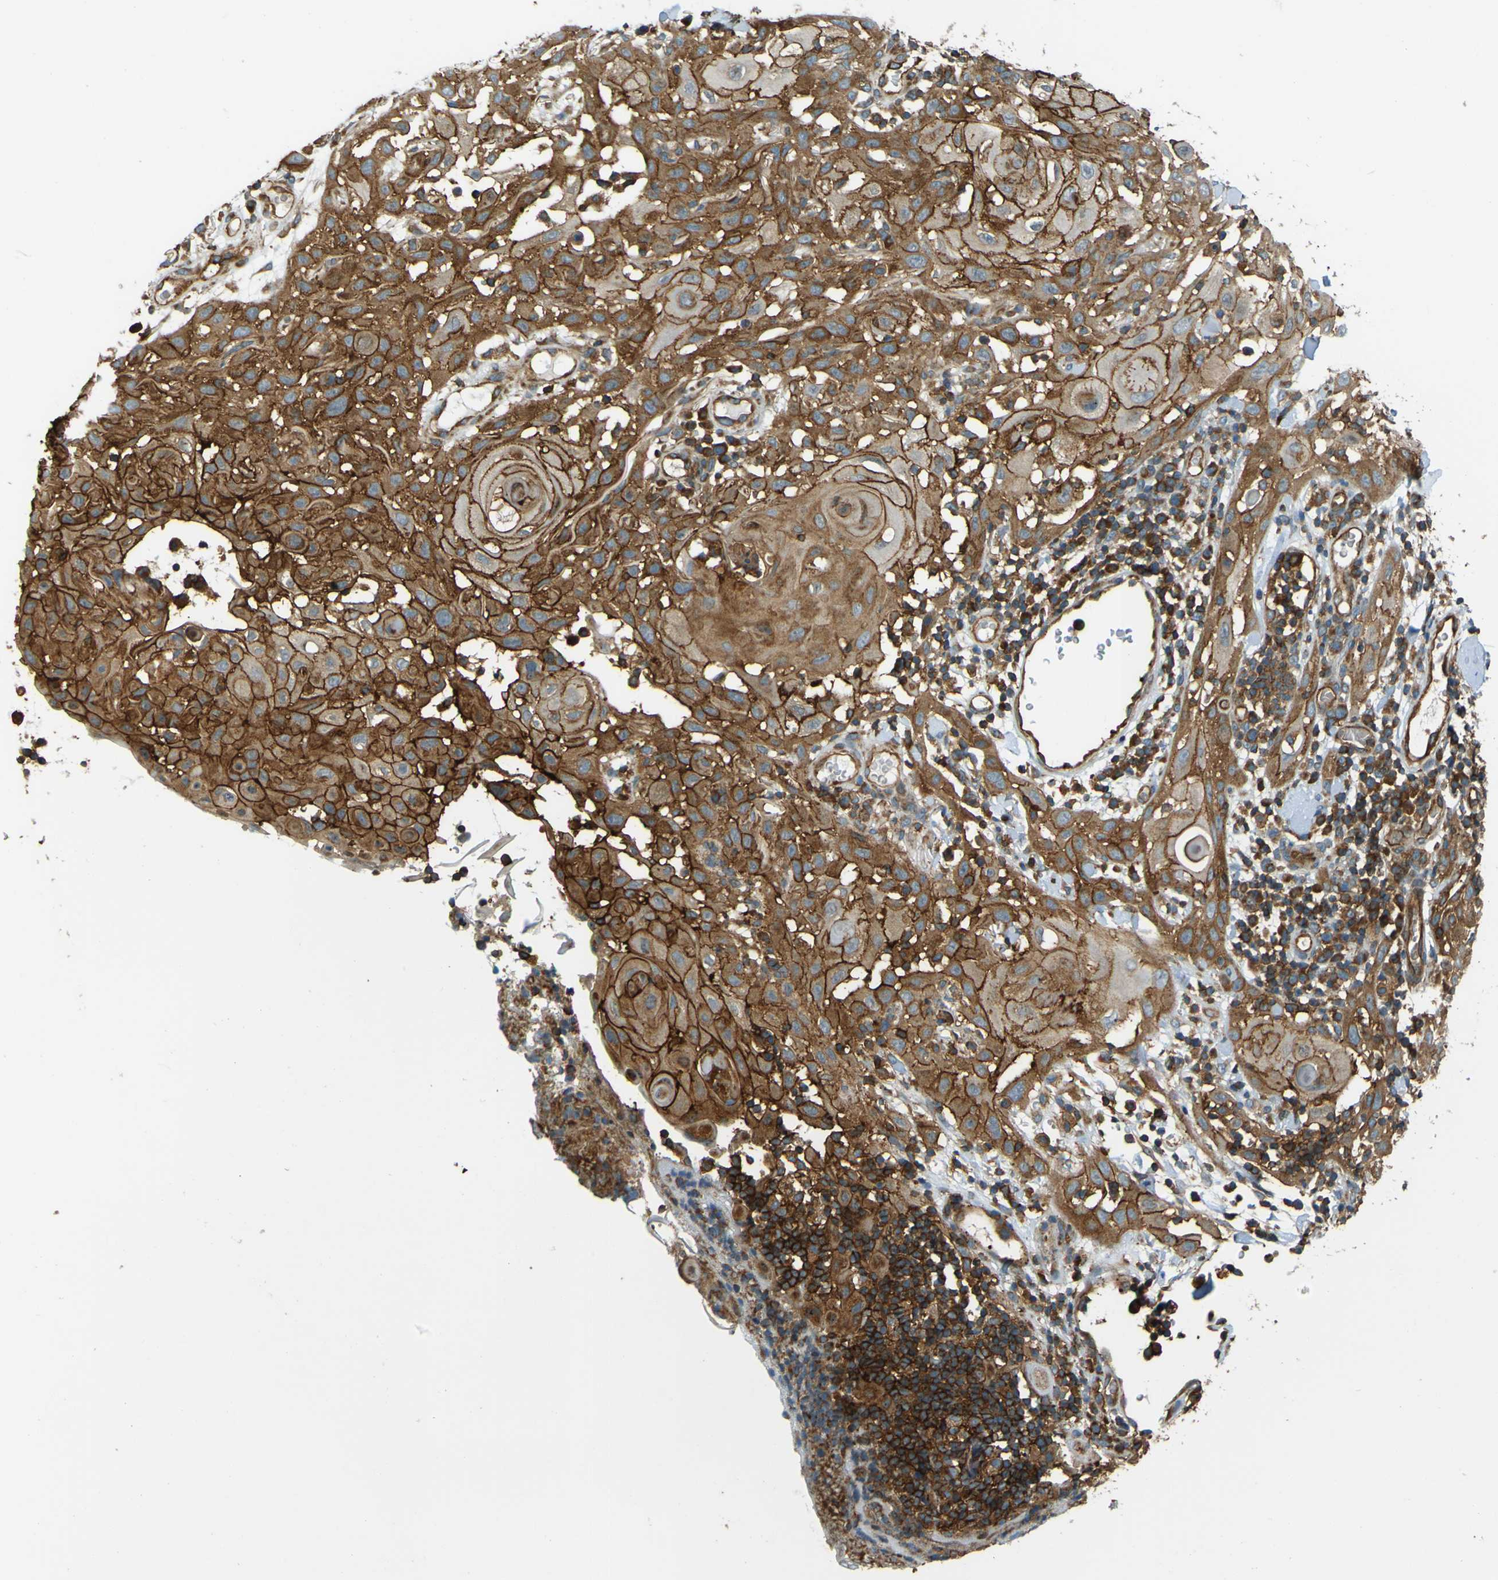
{"staining": {"intensity": "moderate", "quantity": ">75%", "location": "cytoplasmic/membranous"}, "tissue": "skin cancer", "cell_type": "Tumor cells", "image_type": "cancer", "snomed": [{"axis": "morphology", "description": "Squamous cell carcinoma, NOS"}, {"axis": "topography", "description": "Skin"}], "caption": "A micrograph of skin squamous cell carcinoma stained for a protein demonstrates moderate cytoplasmic/membranous brown staining in tumor cells.", "gene": "DNAJC5", "patient": {"sex": "male", "age": 24}}